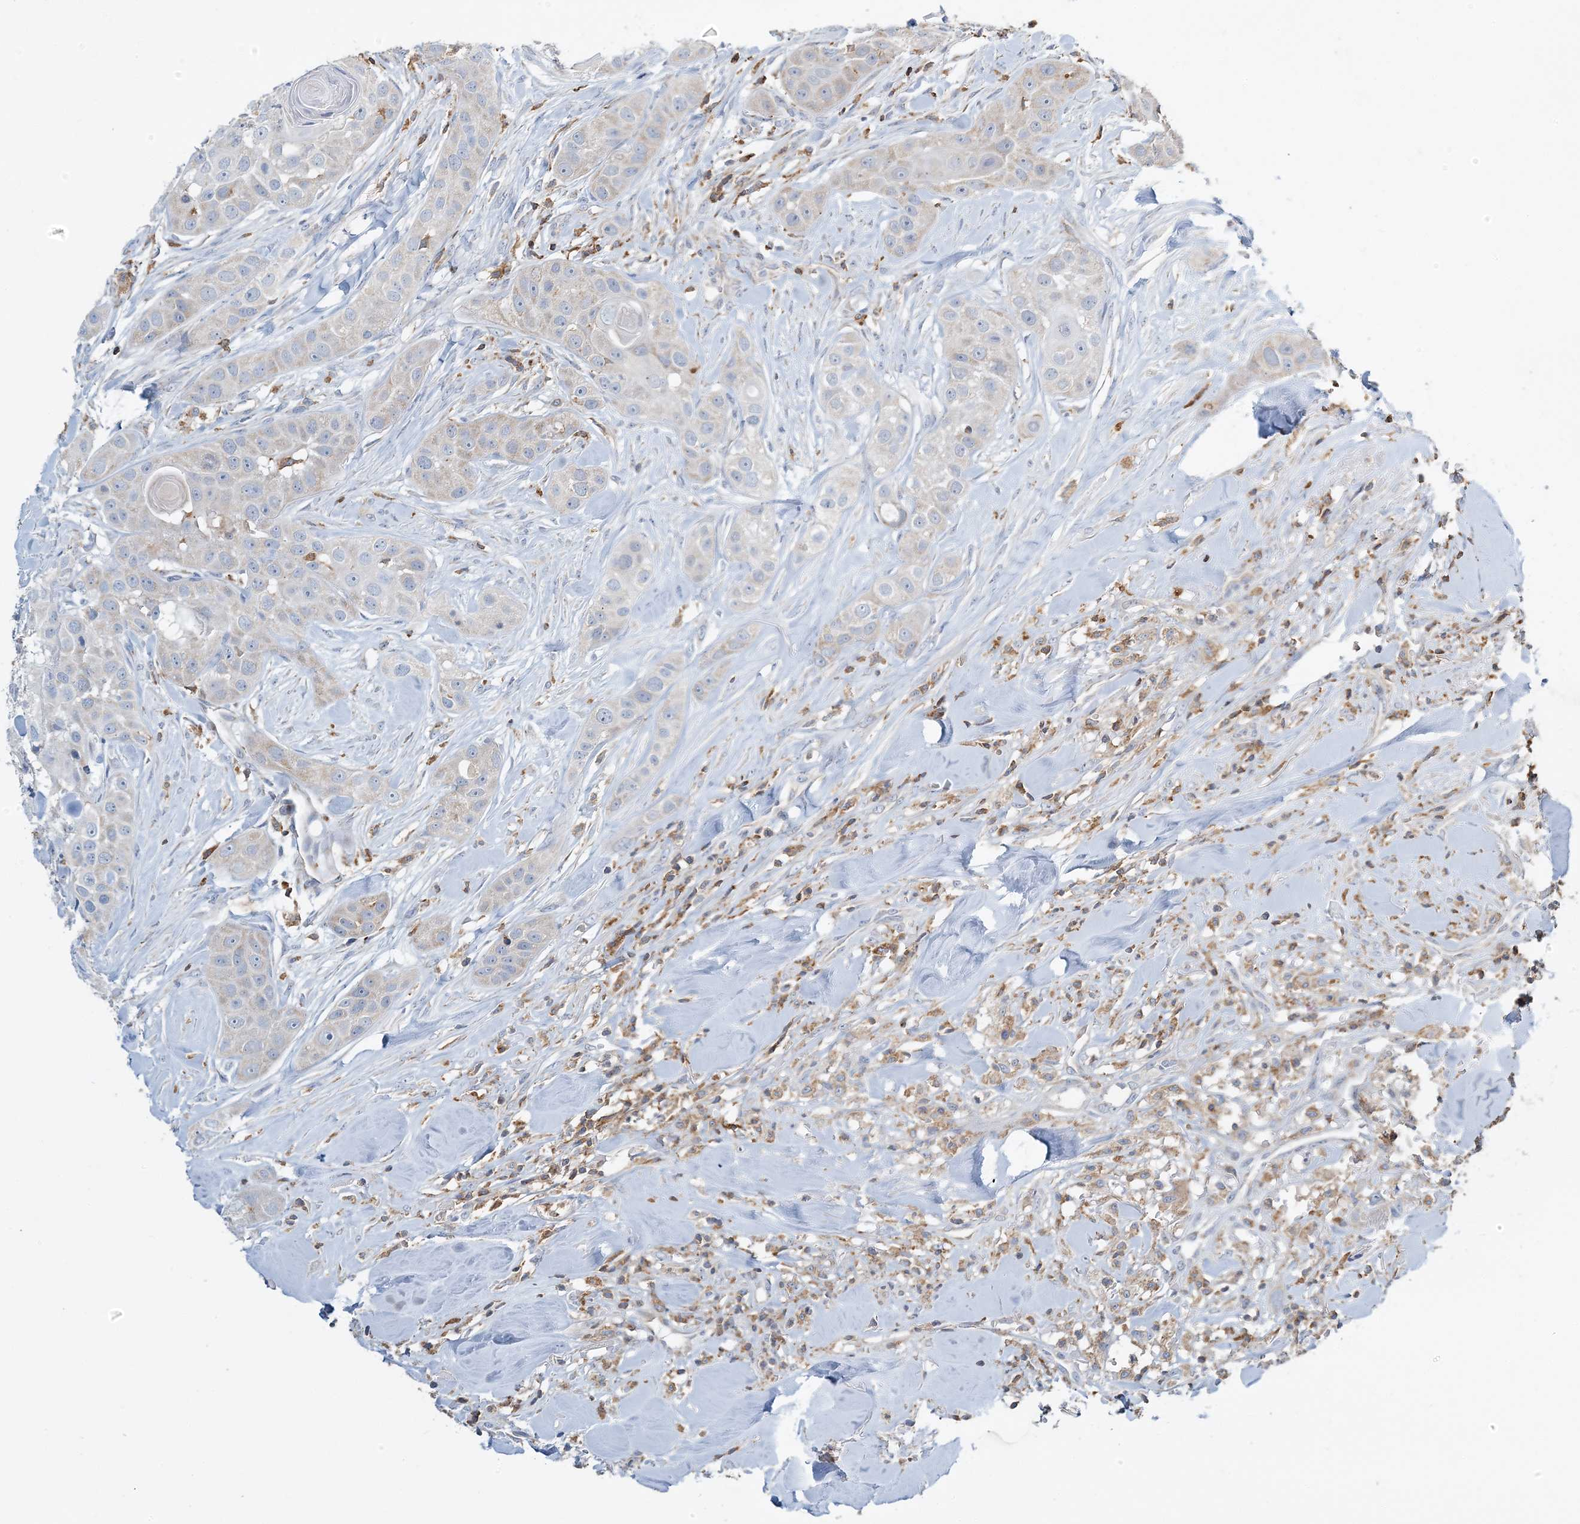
{"staining": {"intensity": "weak", "quantity": "<25%", "location": "cytoplasmic/membranous"}, "tissue": "head and neck cancer", "cell_type": "Tumor cells", "image_type": "cancer", "snomed": [{"axis": "morphology", "description": "Normal tissue, NOS"}, {"axis": "morphology", "description": "Squamous cell carcinoma, NOS"}, {"axis": "topography", "description": "Skeletal muscle"}, {"axis": "topography", "description": "Head-Neck"}], "caption": "The micrograph reveals no significant positivity in tumor cells of head and neck cancer (squamous cell carcinoma).", "gene": "TMLHE", "patient": {"sex": "male", "age": 51}}